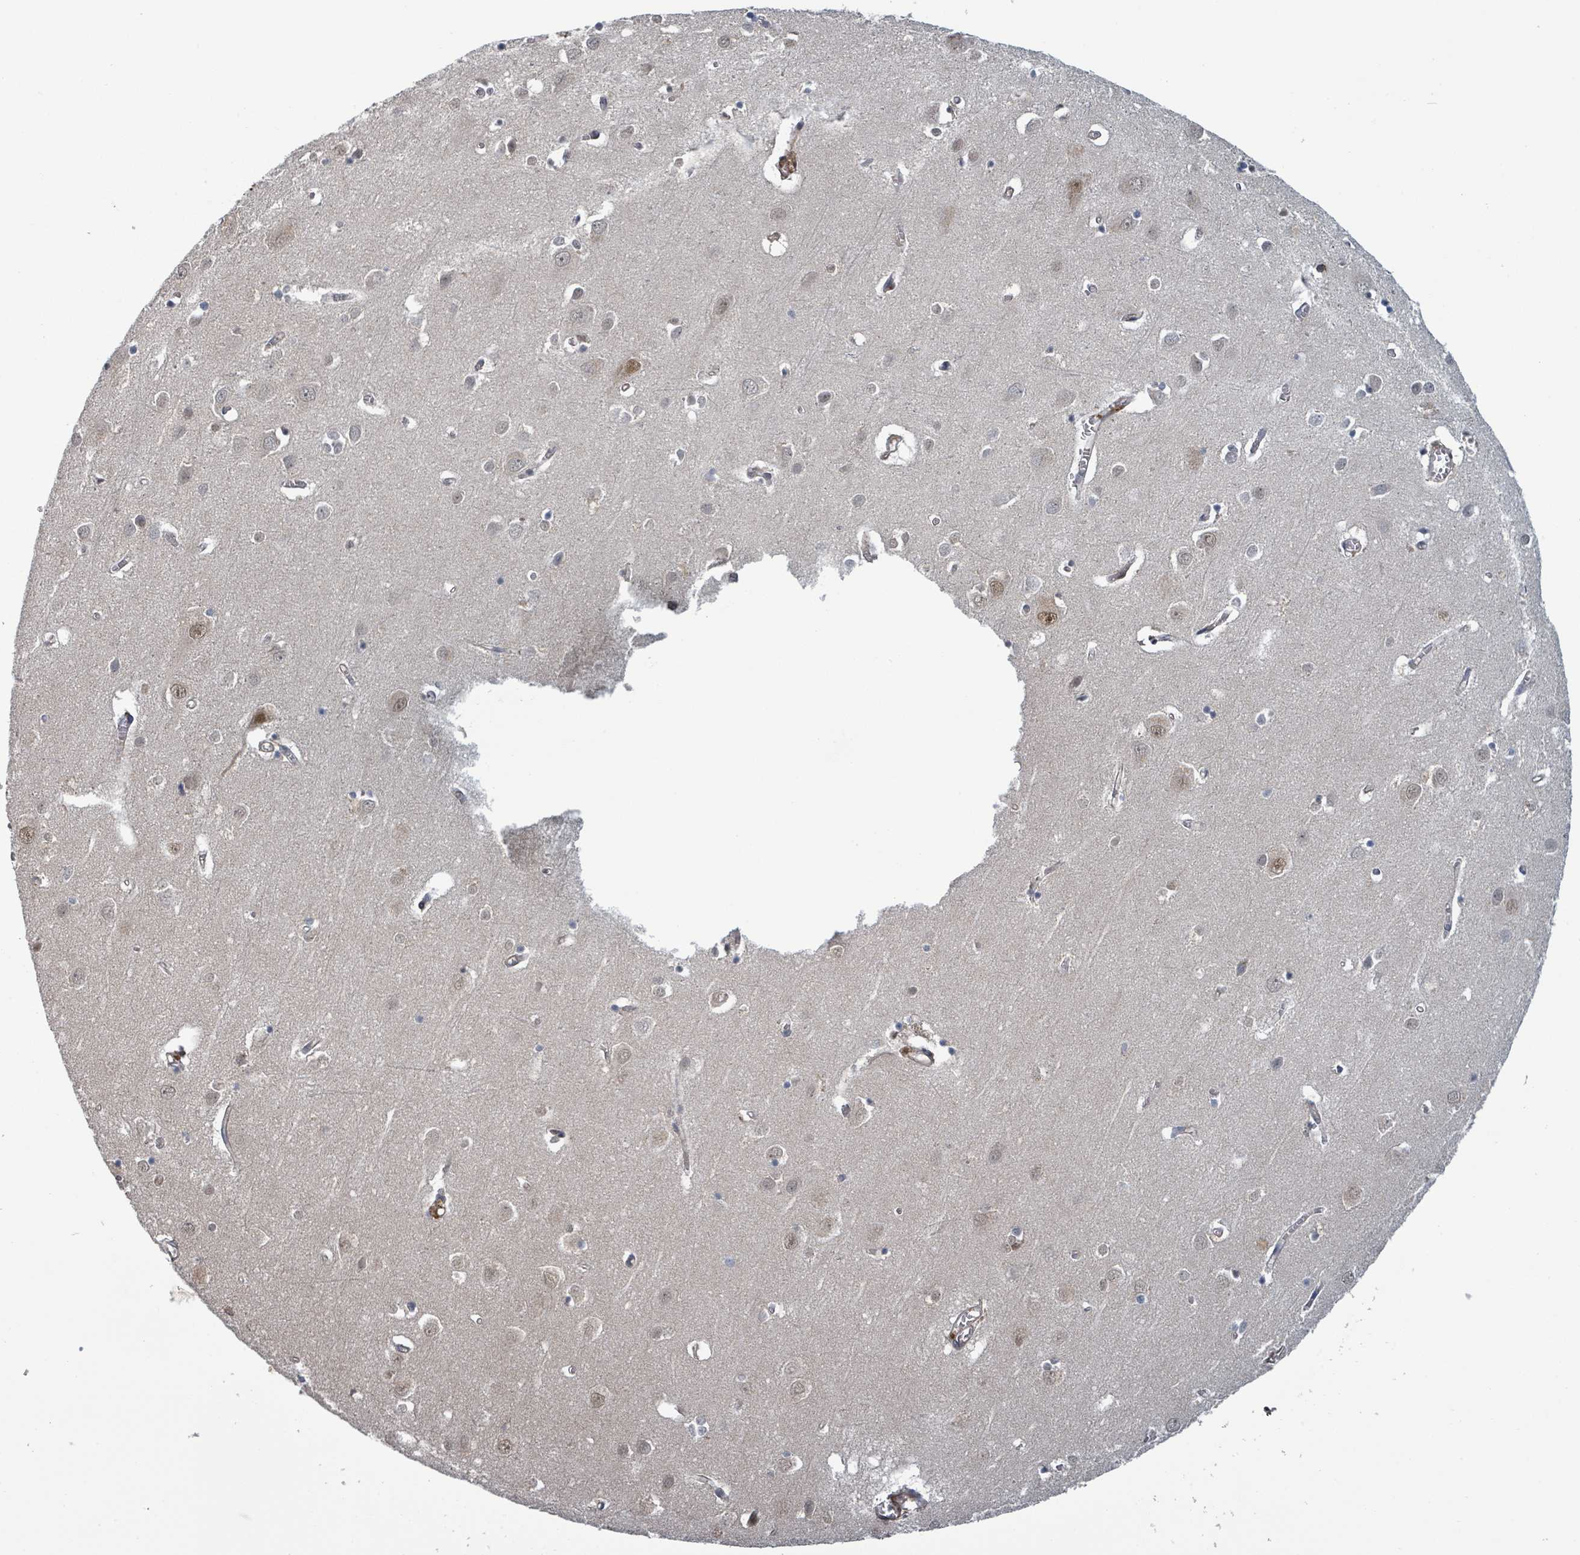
{"staining": {"intensity": "moderate", "quantity": "25%-75%", "location": "cytoplasmic/membranous"}, "tissue": "cerebral cortex", "cell_type": "Endothelial cells", "image_type": "normal", "snomed": [{"axis": "morphology", "description": "Normal tissue, NOS"}, {"axis": "topography", "description": "Cerebral cortex"}], "caption": "Immunohistochemistry image of benign cerebral cortex: cerebral cortex stained using immunohistochemistry (IHC) displays medium levels of moderate protein expression localized specifically in the cytoplasmic/membranous of endothelial cells, appearing as a cytoplasmic/membranous brown color.", "gene": "GTF3C1", "patient": {"sex": "male", "age": 70}}